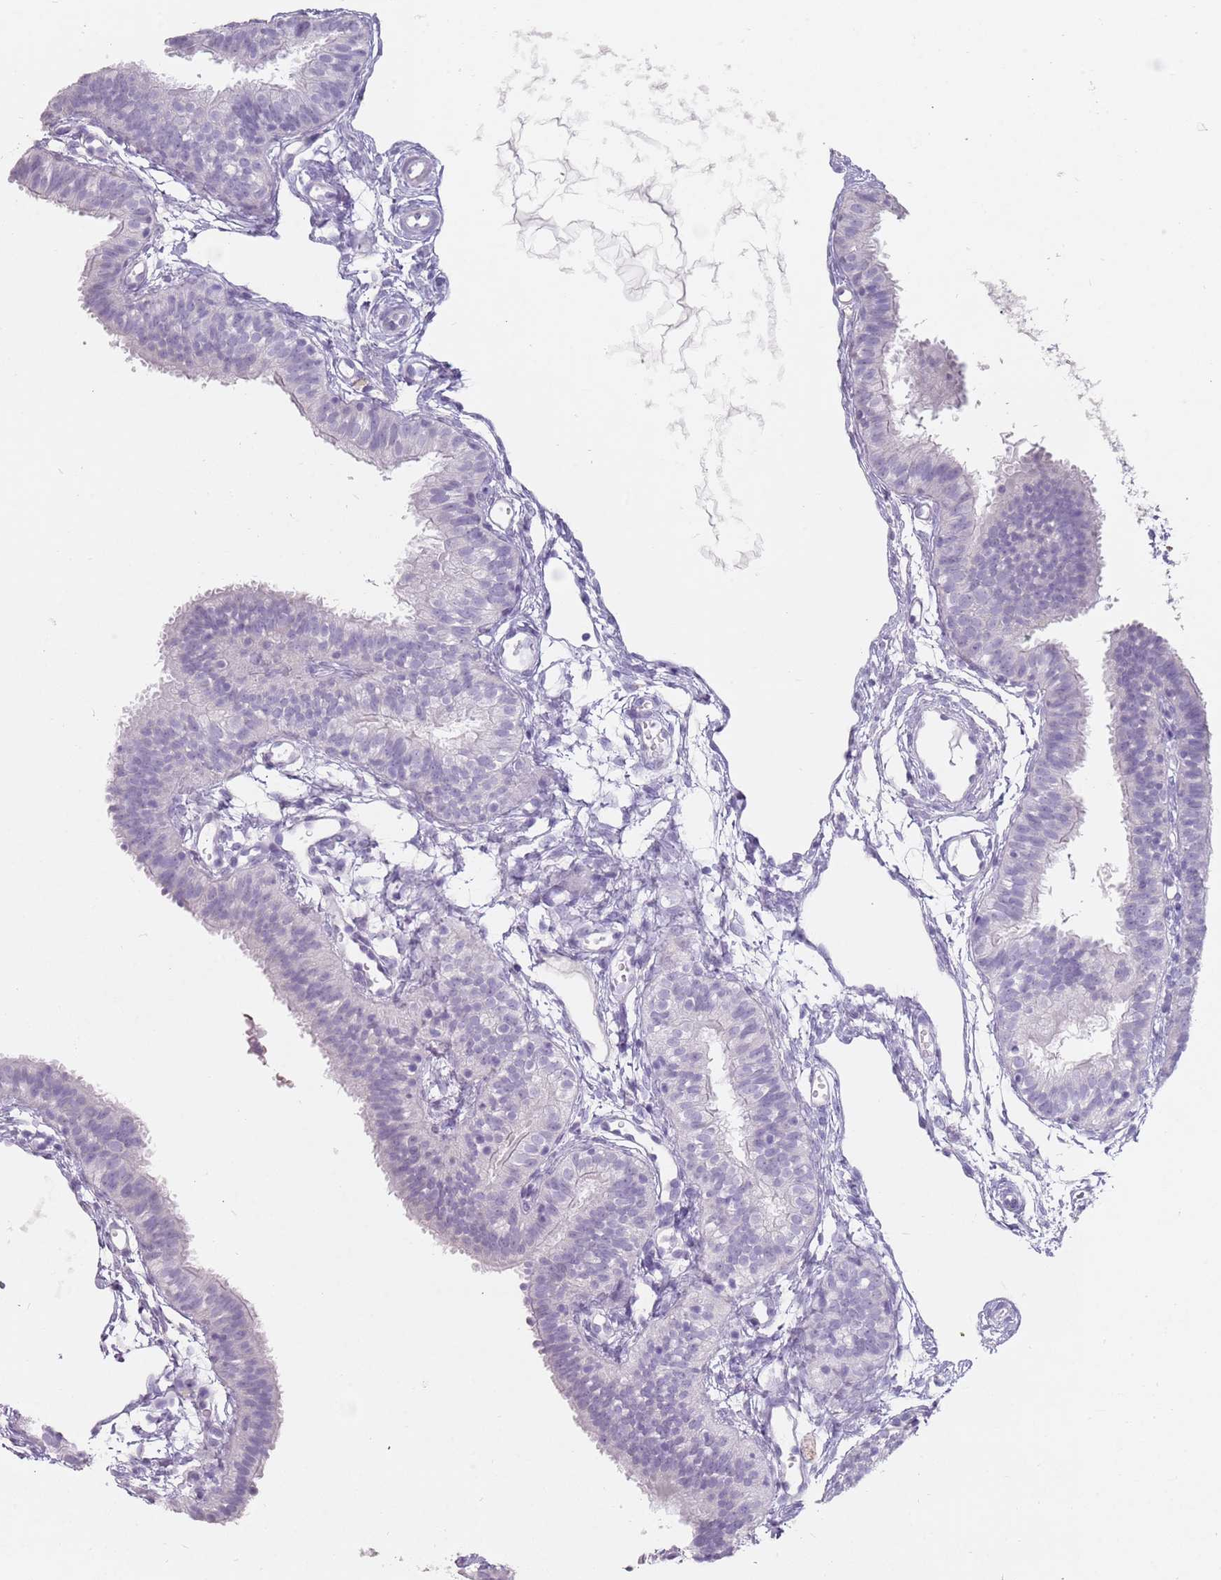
{"staining": {"intensity": "negative", "quantity": "none", "location": "none"}, "tissue": "fallopian tube", "cell_type": "Glandular cells", "image_type": "normal", "snomed": [{"axis": "morphology", "description": "Normal tissue, NOS"}, {"axis": "topography", "description": "Fallopian tube"}], "caption": "The immunohistochemistry (IHC) image has no significant positivity in glandular cells of fallopian tube.", "gene": "DDX4", "patient": {"sex": "female", "age": 35}}